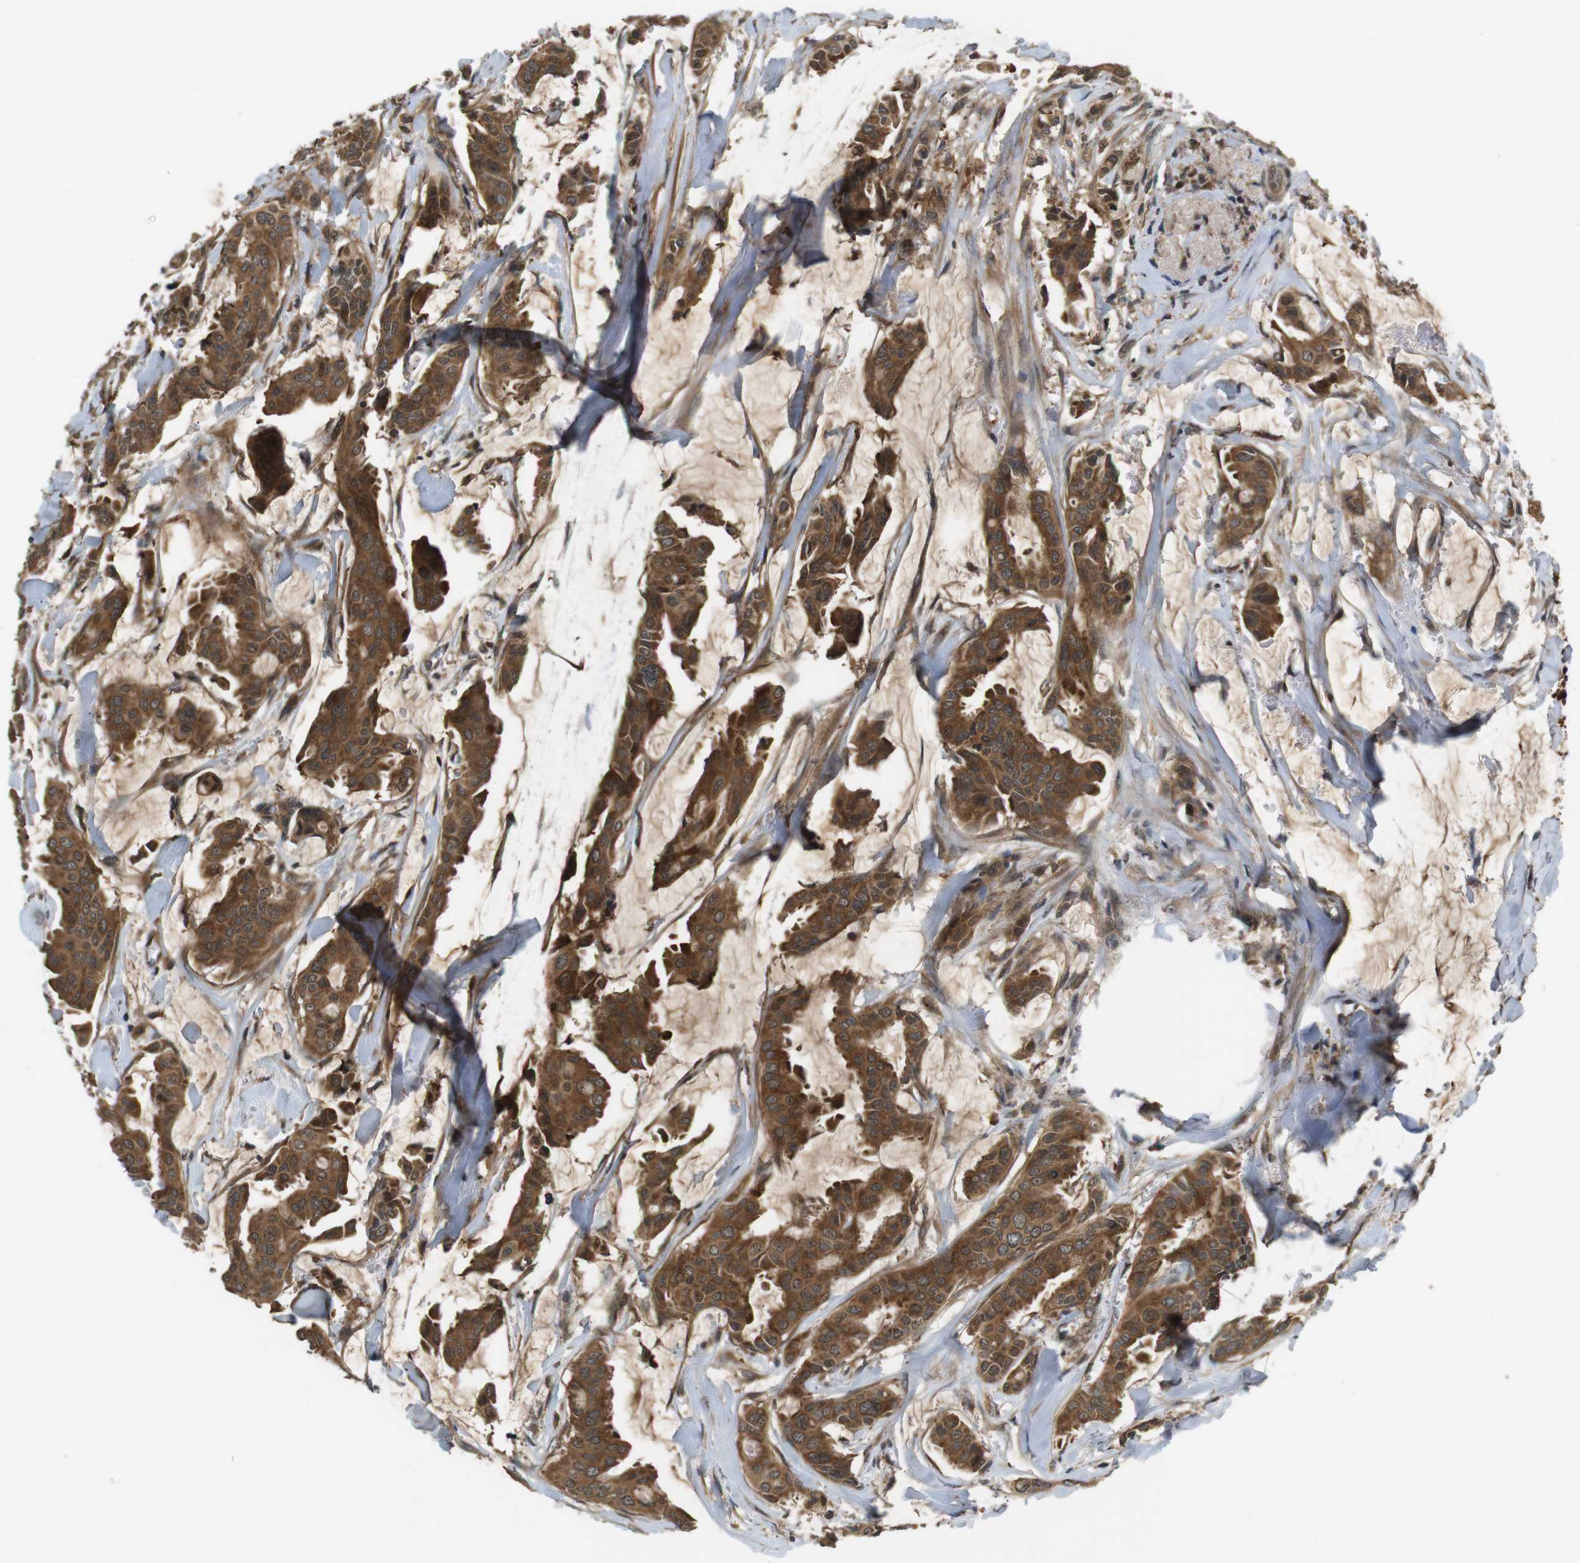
{"staining": {"intensity": "strong", "quantity": ">75%", "location": "cytoplasmic/membranous"}, "tissue": "head and neck cancer", "cell_type": "Tumor cells", "image_type": "cancer", "snomed": [{"axis": "morphology", "description": "Adenocarcinoma, NOS"}, {"axis": "topography", "description": "Salivary gland"}, {"axis": "topography", "description": "Head-Neck"}], "caption": "The image shows immunohistochemical staining of head and neck cancer. There is strong cytoplasmic/membranous staining is identified in approximately >75% of tumor cells.", "gene": "NFKBIE", "patient": {"sex": "female", "age": 59}}